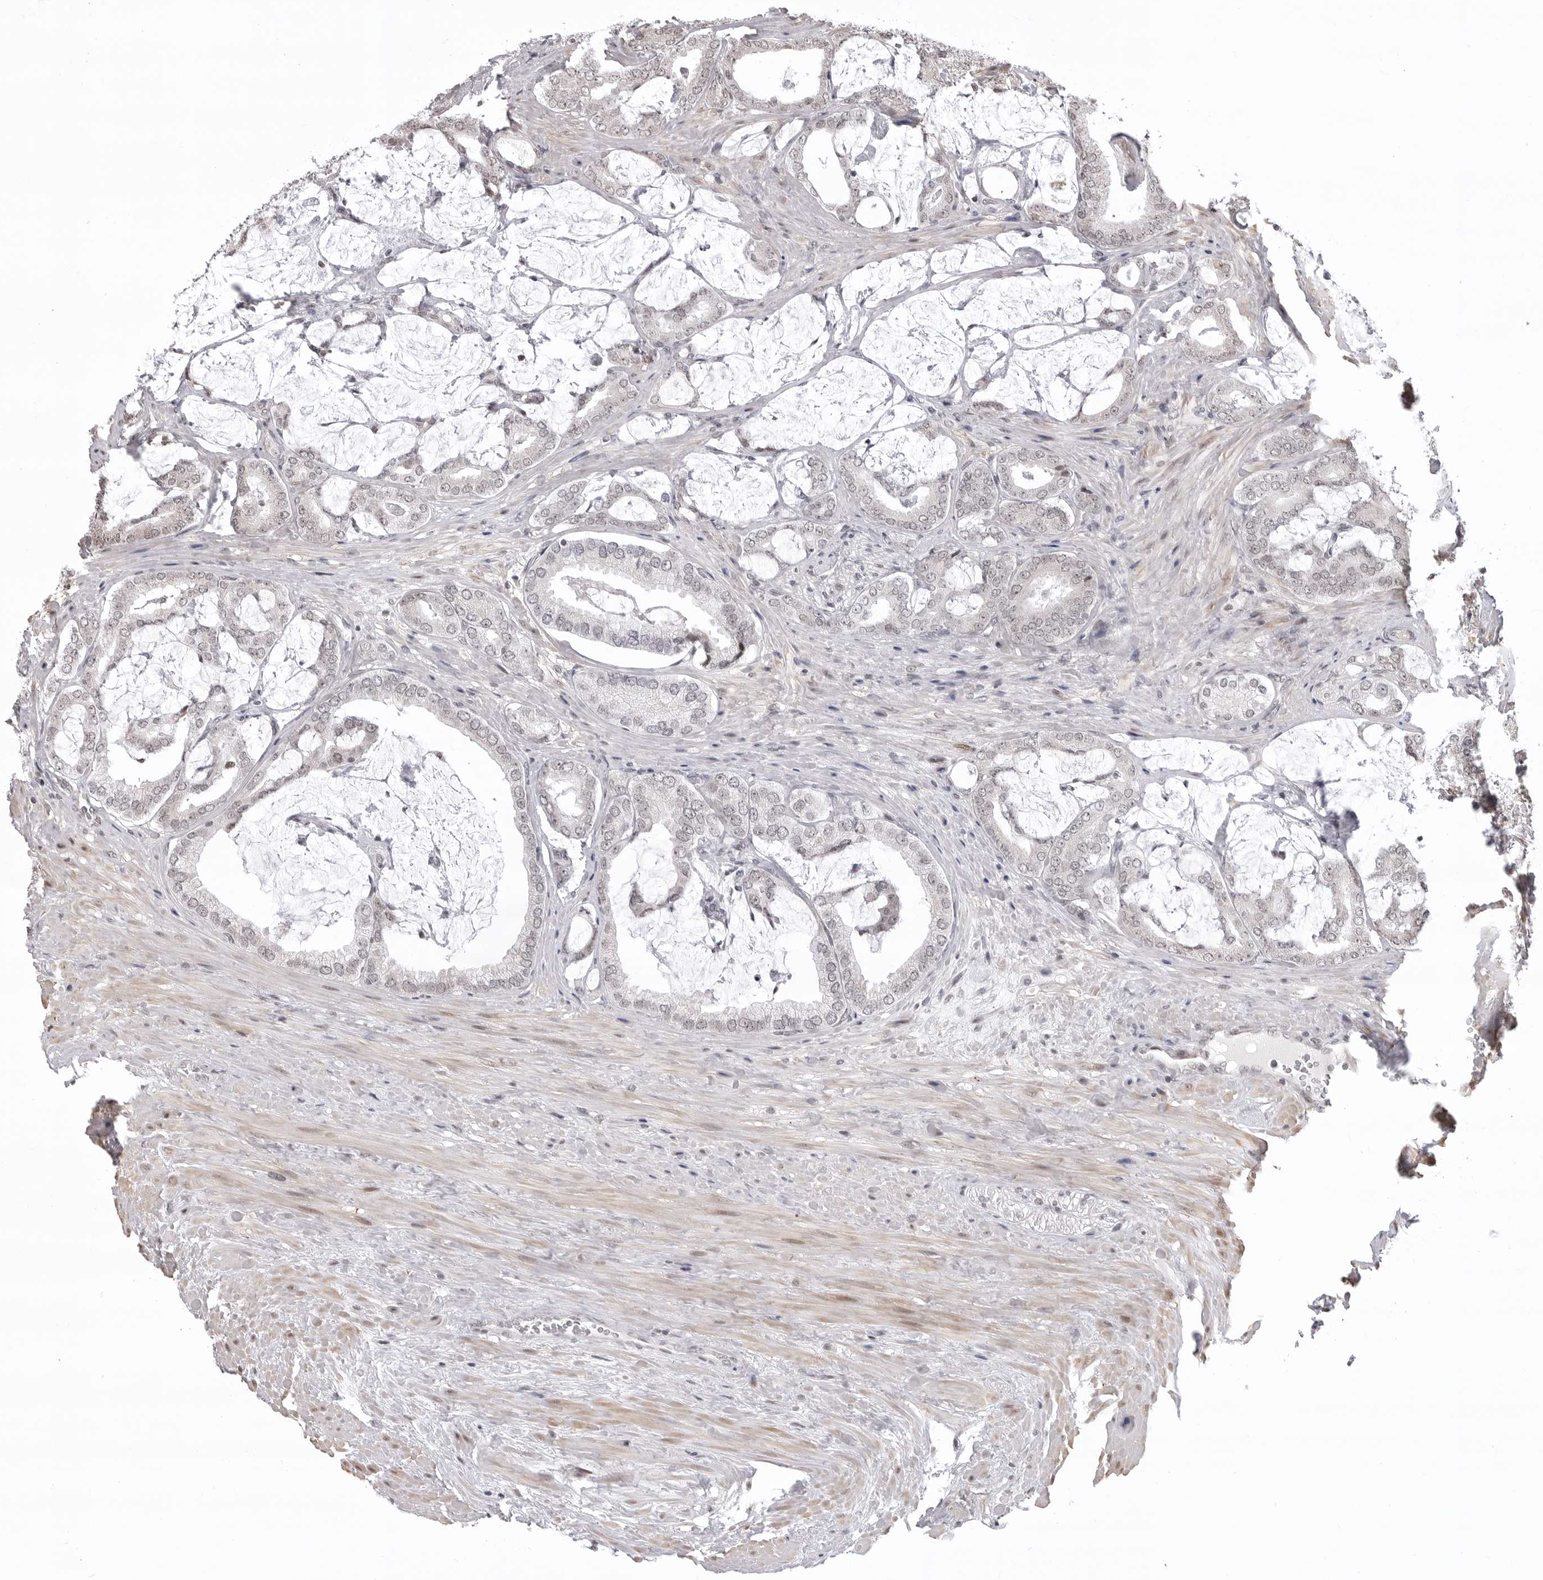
{"staining": {"intensity": "negative", "quantity": "none", "location": "none"}, "tissue": "prostate cancer", "cell_type": "Tumor cells", "image_type": "cancer", "snomed": [{"axis": "morphology", "description": "Adenocarcinoma, Low grade"}, {"axis": "topography", "description": "Prostate"}], "caption": "An image of prostate cancer stained for a protein displays no brown staining in tumor cells. (Brightfield microscopy of DAB immunohistochemistry at high magnification).", "gene": "PHF3", "patient": {"sex": "male", "age": 71}}